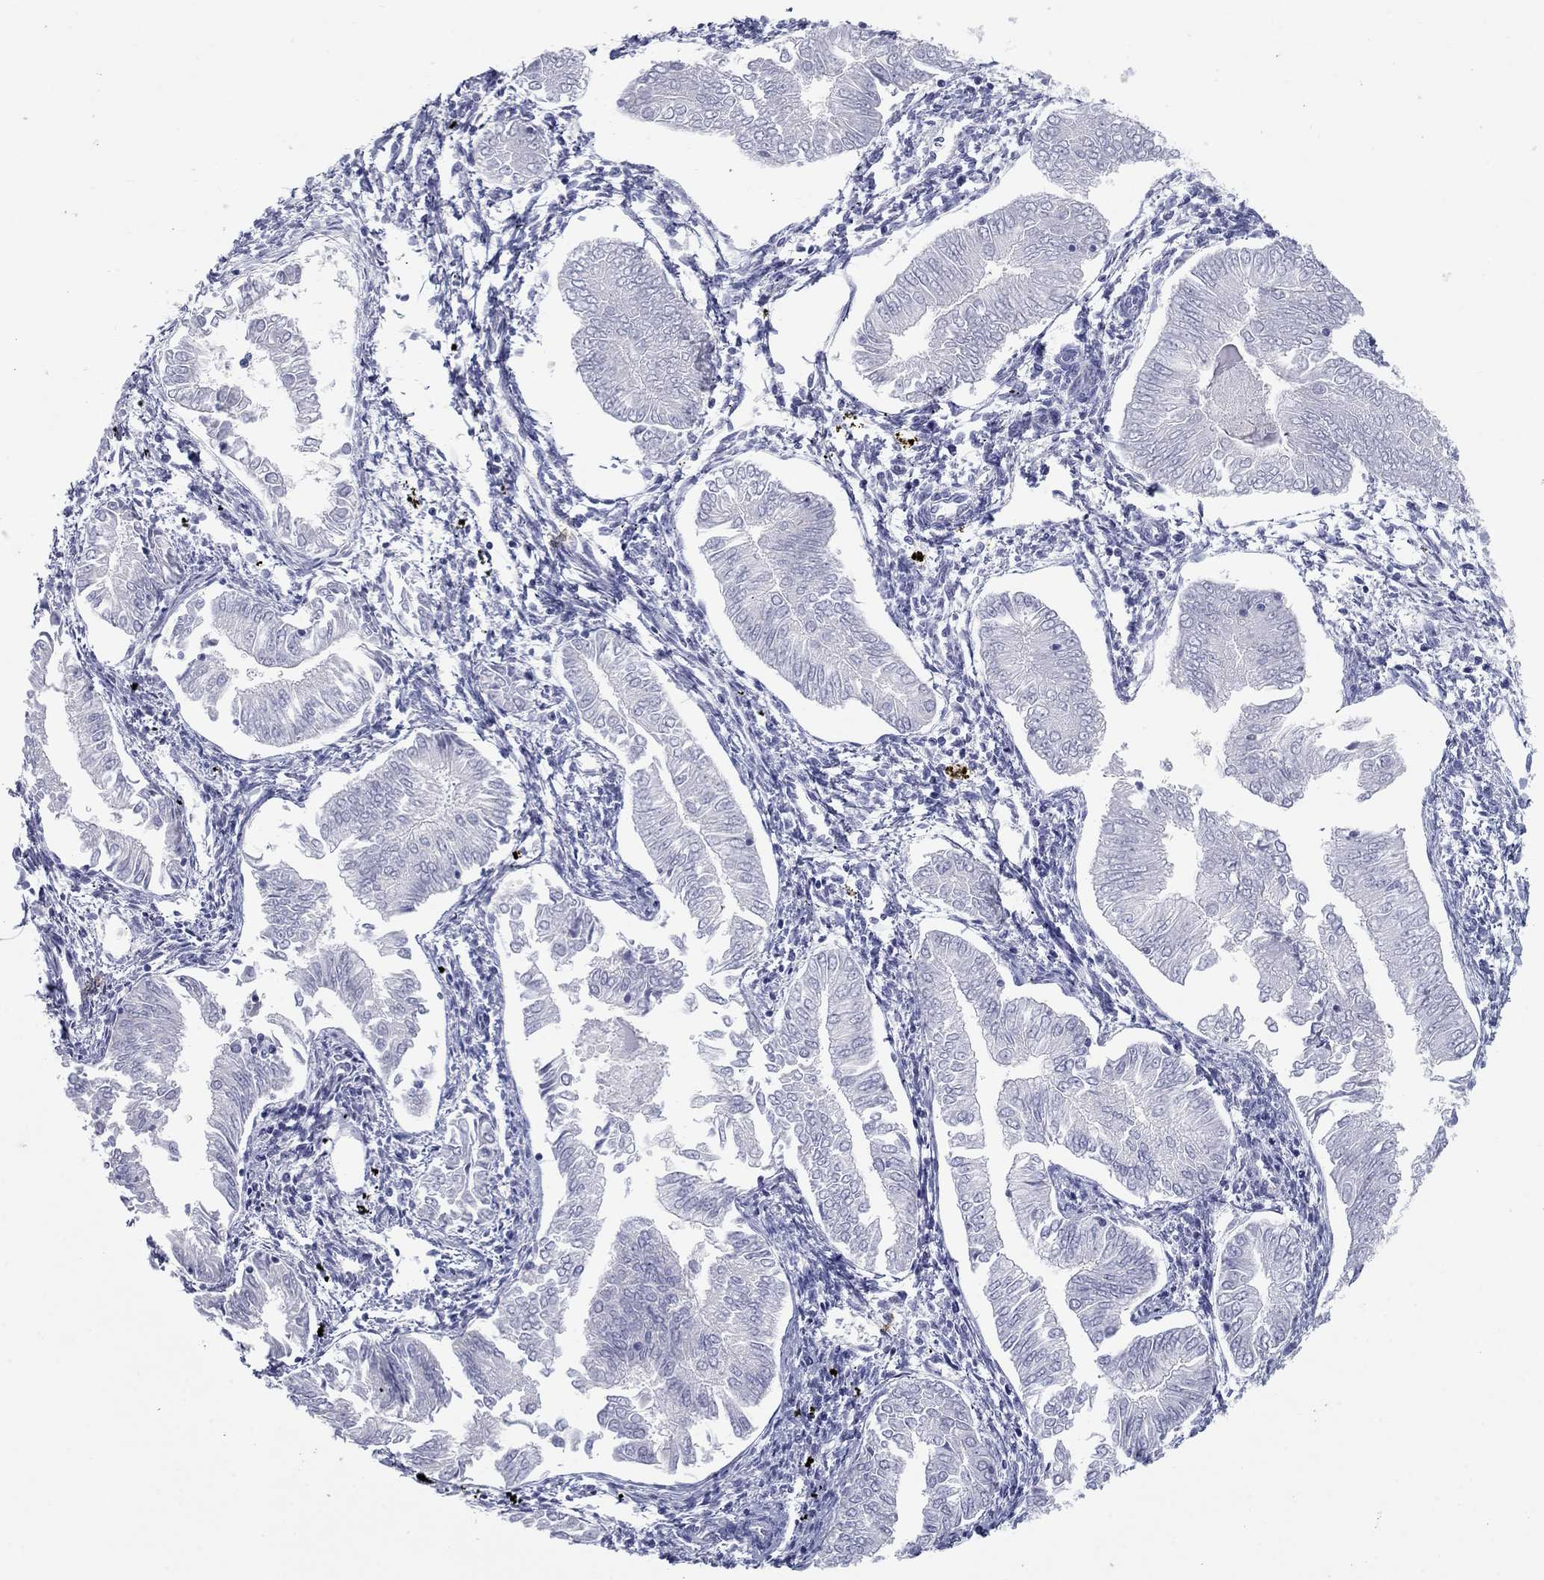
{"staining": {"intensity": "negative", "quantity": "none", "location": "none"}, "tissue": "endometrial cancer", "cell_type": "Tumor cells", "image_type": "cancer", "snomed": [{"axis": "morphology", "description": "Adenocarcinoma, NOS"}, {"axis": "topography", "description": "Endometrium"}], "caption": "Immunohistochemical staining of endometrial cancer displays no significant staining in tumor cells. (Stains: DAB immunohistochemistry with hematoxylin counter stain, Microscopy: brightfield microscopy at high magnification).", "gene": "KRT75", "patient": {"sex": "female", "age": 53}}